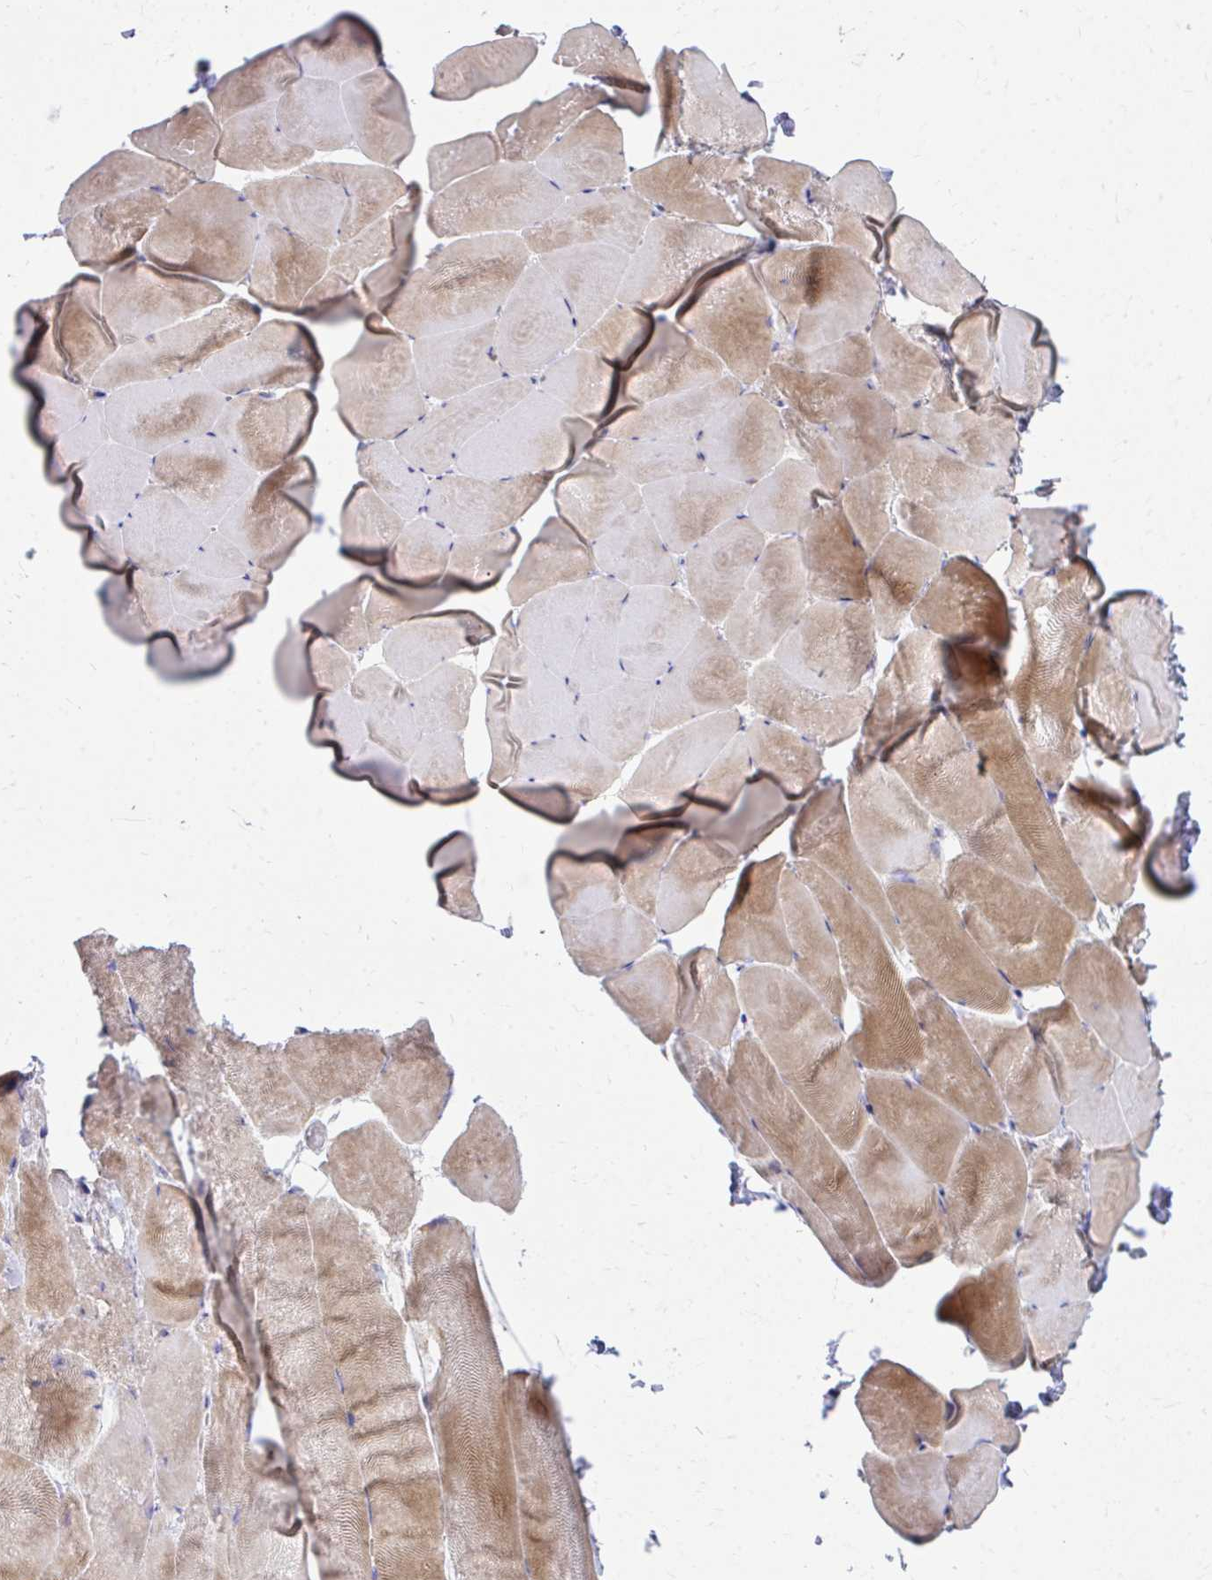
{"staining": {"intensity": "moderate", "quantity": "25%-75%", "location": "cytoplasmic/membranous"}, "tissue": "skeletal muscle", "cell_type": "Myocytes", "image_type": "normal", "snomed": [{"axis": "morphology", "description": "Normal tissue, NOS"}, {"axis": "topography", "description": "Skeletal muscle"}], "caption": "DAB immunohistochemical staining of benign skeletal muscle reveals moderate cytoplasmic/membranous protein expression in approximately 25%-75% of myocytes.", "gene": "MRPL19", "patient": {"sex": "female", "age": 64}}